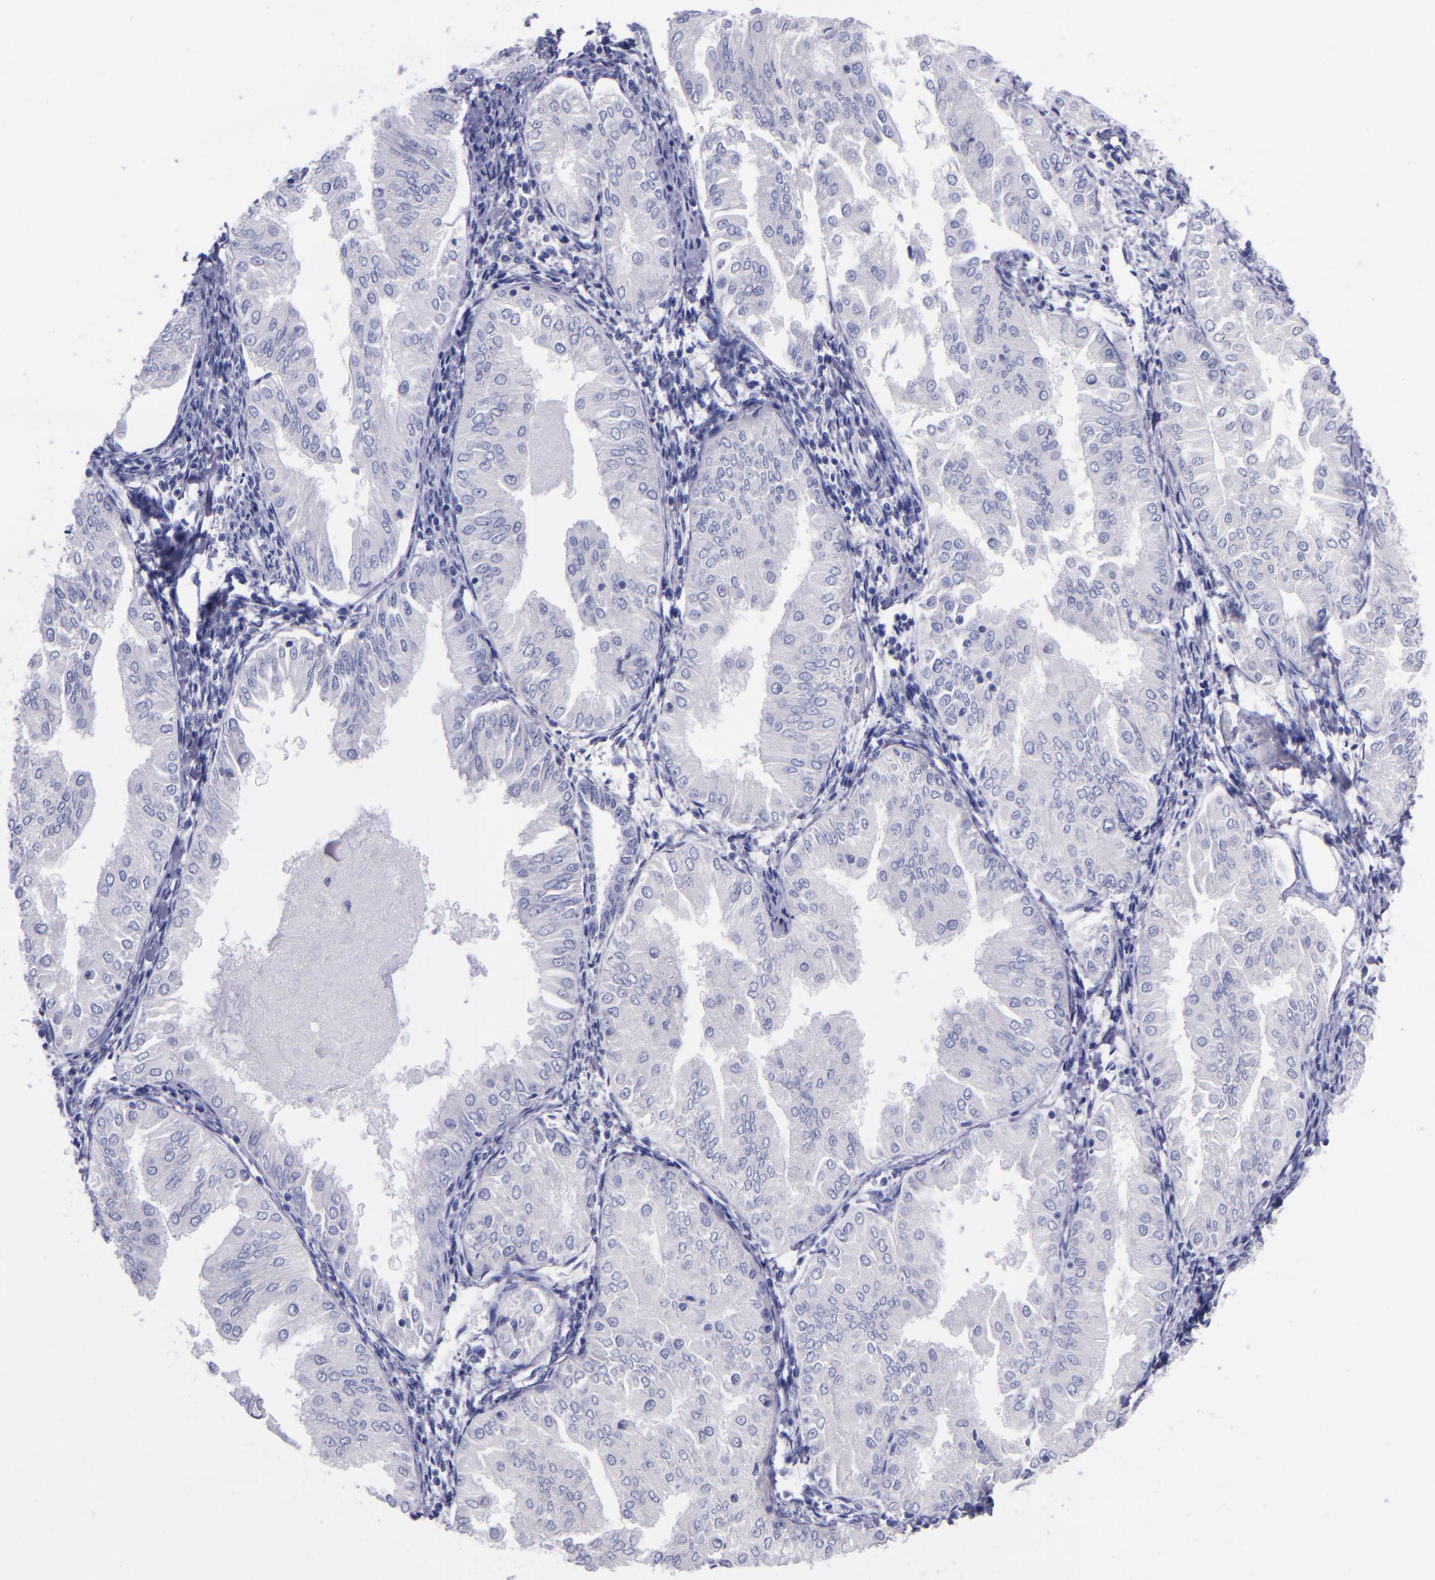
{"staining": {"intensity": "negative", "quantity": "none", "location": "none"}, "tissue": "endometrial cancer", "cell_type": "Tumor cells", "image_type": "cancer", "snomed": [{"axis": "morphology", "description": "Adenocarcinoma, NOS"}, {"axis": "topography", "description": "Endometrium"}], "caption": "Immunohistochemistry (IHC) of endometrial adenocarcinoma demonstrates no staining in tumor cells.", "gene": "SV2A", "patient": {"sex": "female", "age": 53}}